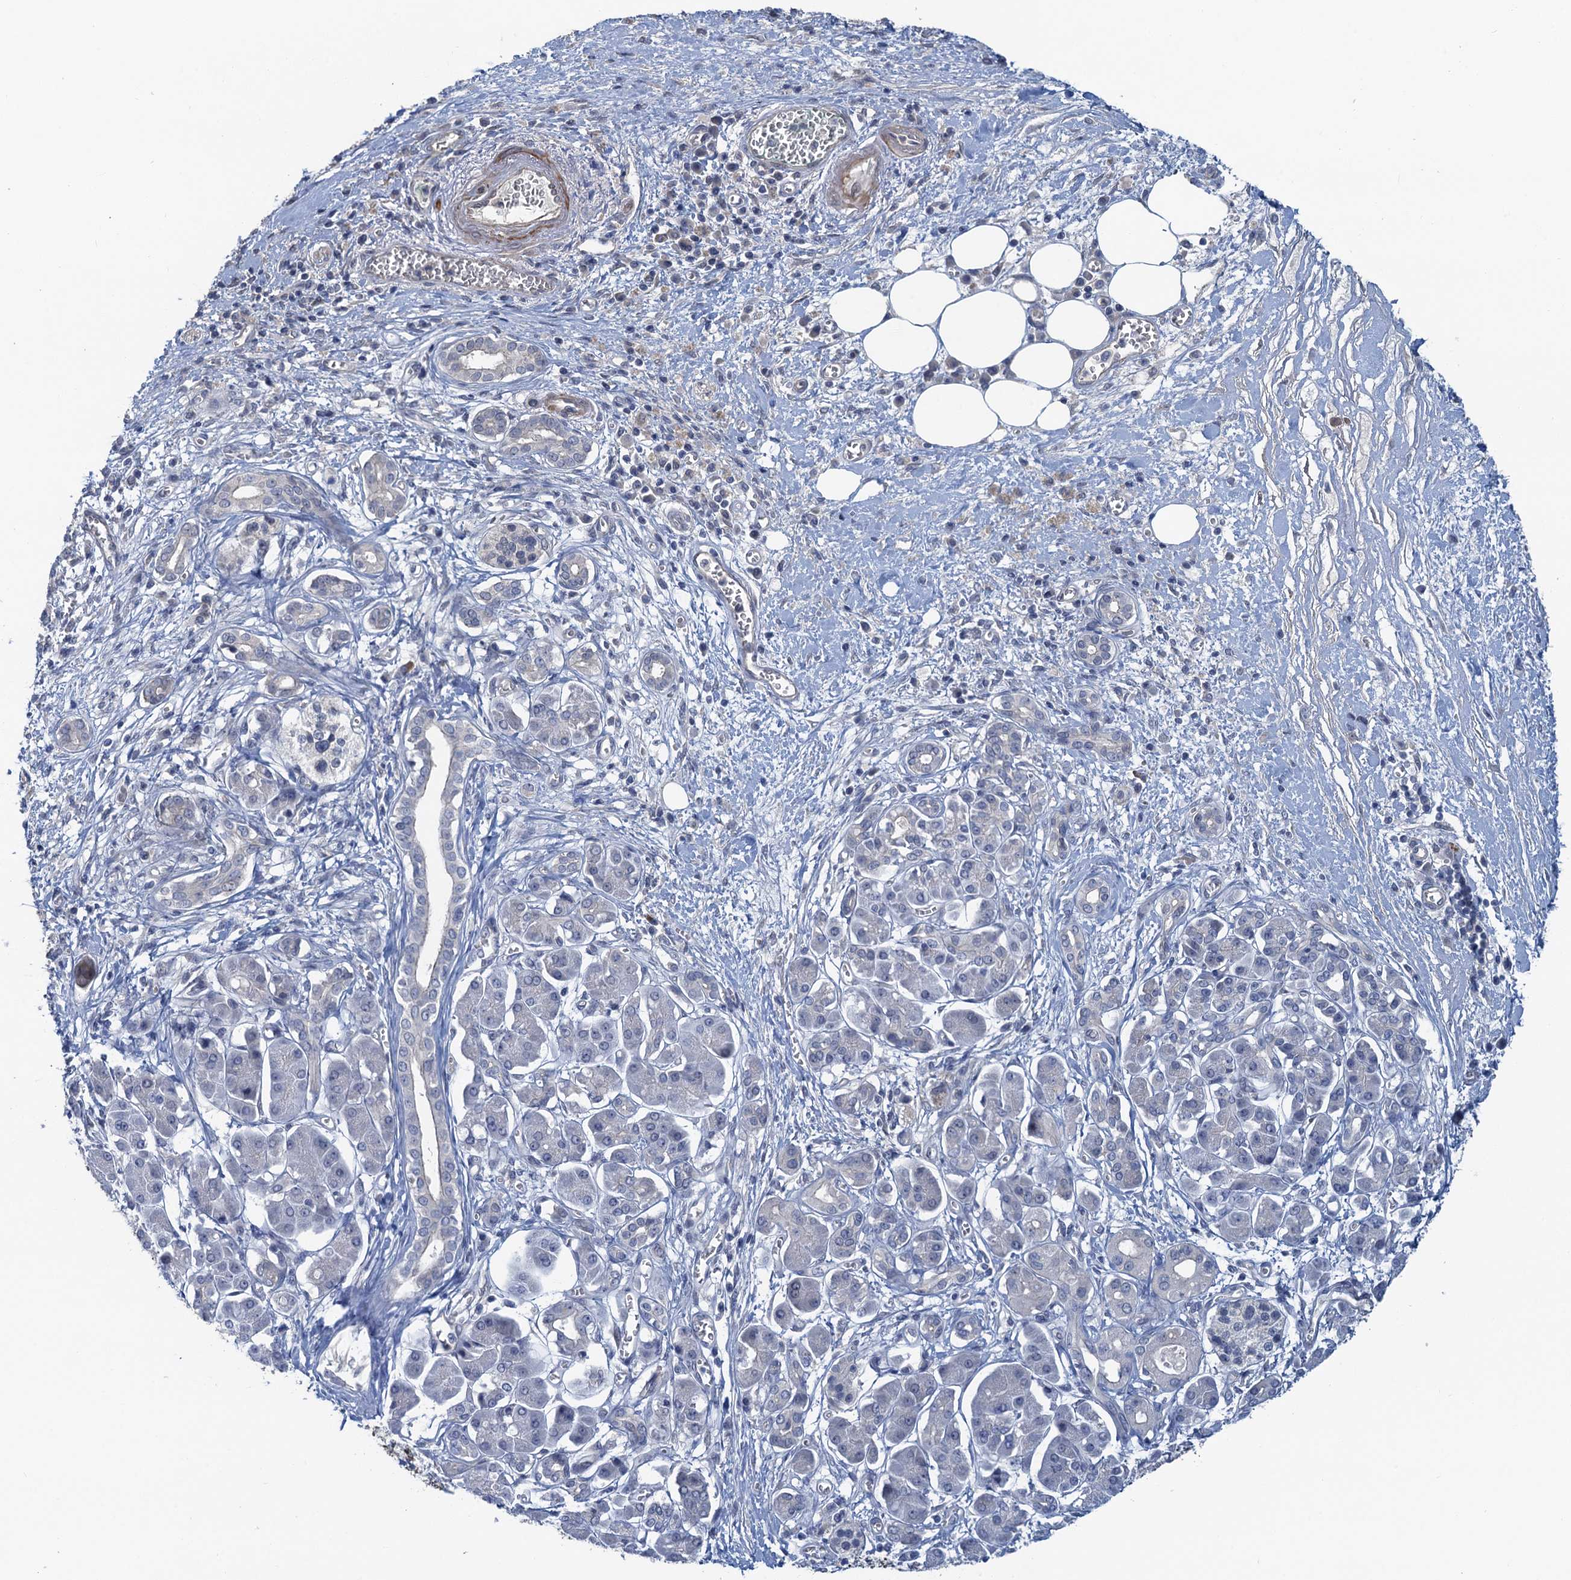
{"staining": {"intensity": "negative", "quantity": "none", "location": "none"}, "tissue": "pancreatic cancer", "cell_type": "Tumor cells", "image_type": "cancer", "snomed": [{"axis": "morphology", "description": "Adenocarcinoma, NOS"}, {"axis": "topography", "description": "Pancreas"}], "caption": "Immunohistochemistry (IHC) micrograph of pancreatic cancer (adenocarcinoma) stained for a protein (brown), which demonstrates no staining in tumor cells. (Immunohistochemistry, brightfield microscopy, high magnification).", "gene": "MYO16", "patient": {"sex": "male", "age": 78}}